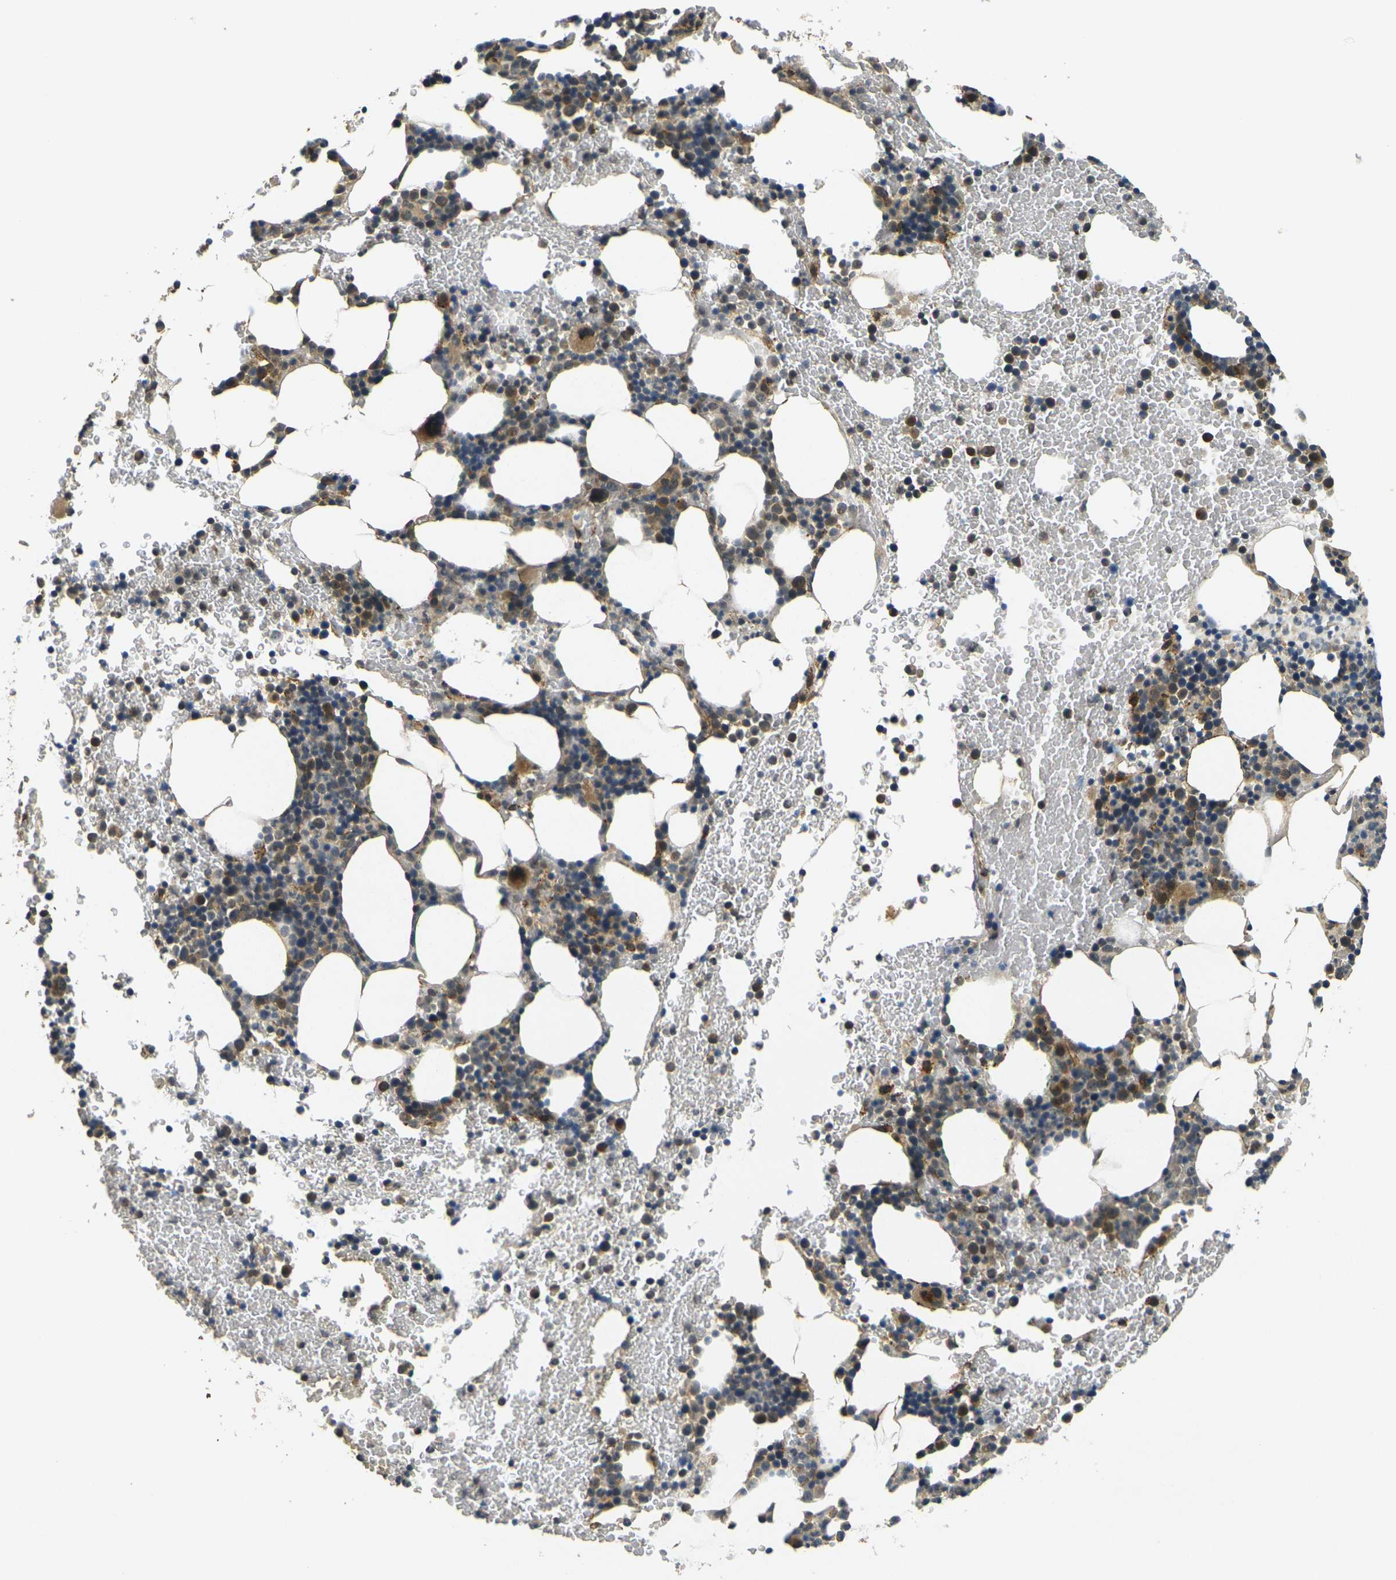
{"staining": {"intensity": "moderate", "quantity": "<25%", "location": "cytoplasmic/membranous"}, "tissue": "bone marrow", "cell_type": "Hematopoietic cells", "image_type": "normal", "snomed": [{"axis": "morphology", "description": "Normal tissue, NOS"}, {"axis": "morphology", "description": "Inflammation, NOS"}, {"axis": "topography", "description": "Bone marrow"}], "caption": "A brown stain highlights moderate cytoplasmic/membranous expression of a protein in hematopoietic cells of unremarkable bone marrow. Immunohistochemistry (ihc) stains the protein in brown and the nuclei are stained blue.", "gene": "FUT11", "patient": {"sex": "female", "age": 70}}